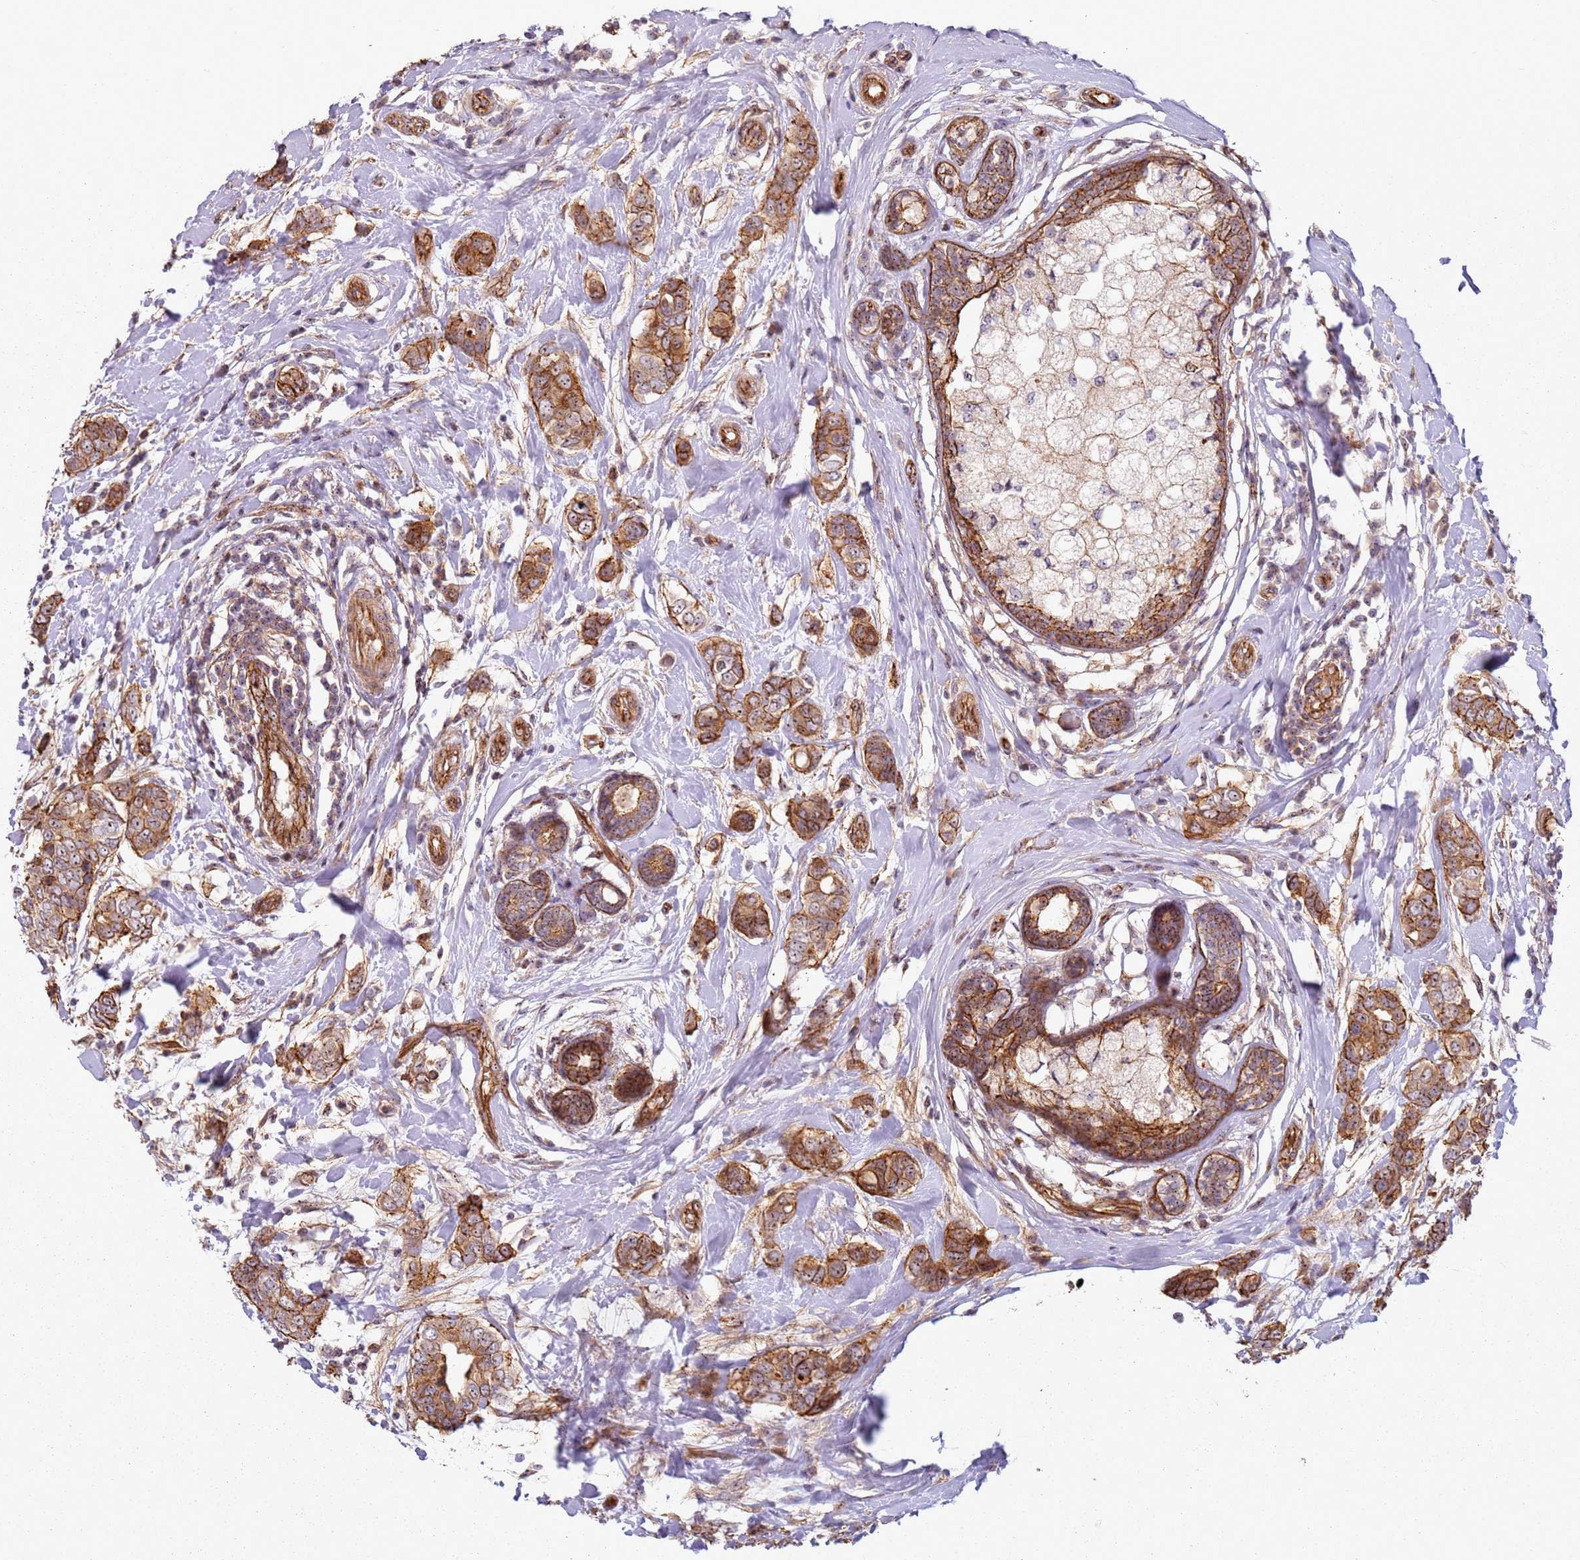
{"staining": {"intensity": "strong", "quantity": ">75%", "location": "cytoplasmic/membranous"}, "tissue": "breast cancer", "cell_type": "Tumor cells", "image_type": "cancer", "snomed": [{"axis": "morphology", "description": "Lobular carcinoma"}, {"axis": "topography", "description": "Breast"}], "caption": "Immunohistochemistry (IHC) of breast lobular carcinoma exhibits high levels of strong cytoplasmic/membranous positivity in about >75% of tumor cells.", "gene": "C2CD4B", "patient": {"sex": "female", "age": 51}}